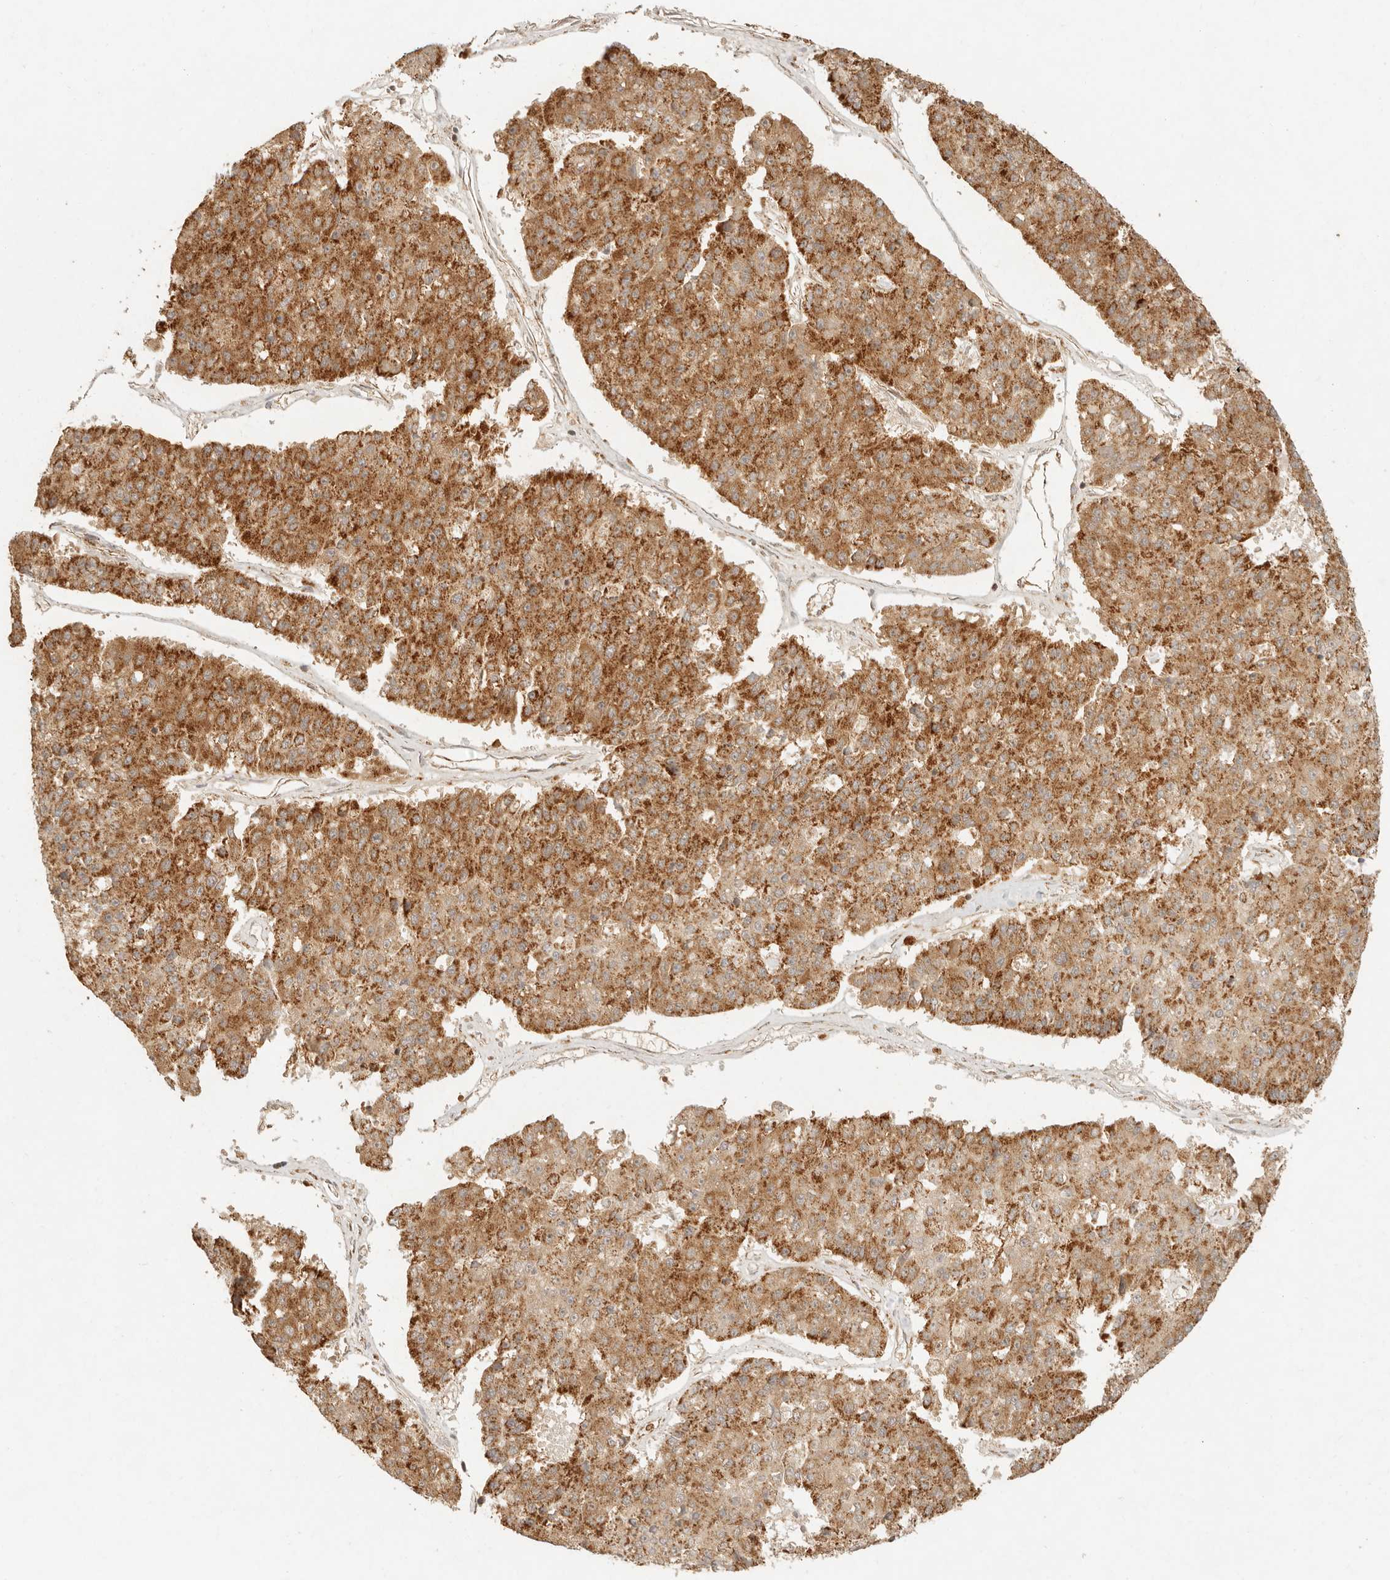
{"staining": {"intensity": "strong", "quantity": ">75%", "location": "cytoplasmic/membranous"}, "tissue": "pancreatic cancer", "cell_type": "Tumor cells", "image_type": "cancer", "snomed": [{"axis": "morphology", "description": "Adenocarcinoma, NOS"}, {"axis": "topography", "description": "Pancreas"}], "caption": "The image demonstrates a brown stain indicating the presence of a protein in the cytoplasmic/membranous of tumor cells in pancreatic cancer (adenocarcinoma). The staining is performed using DAB (3,3'-diaminobenzidine) brown chromogen to label protein expression. The nuclei are counter-stained blue using hematoxylin.", "gene": "MRPL55", "patient": {"sex": "male", "age": 50}}